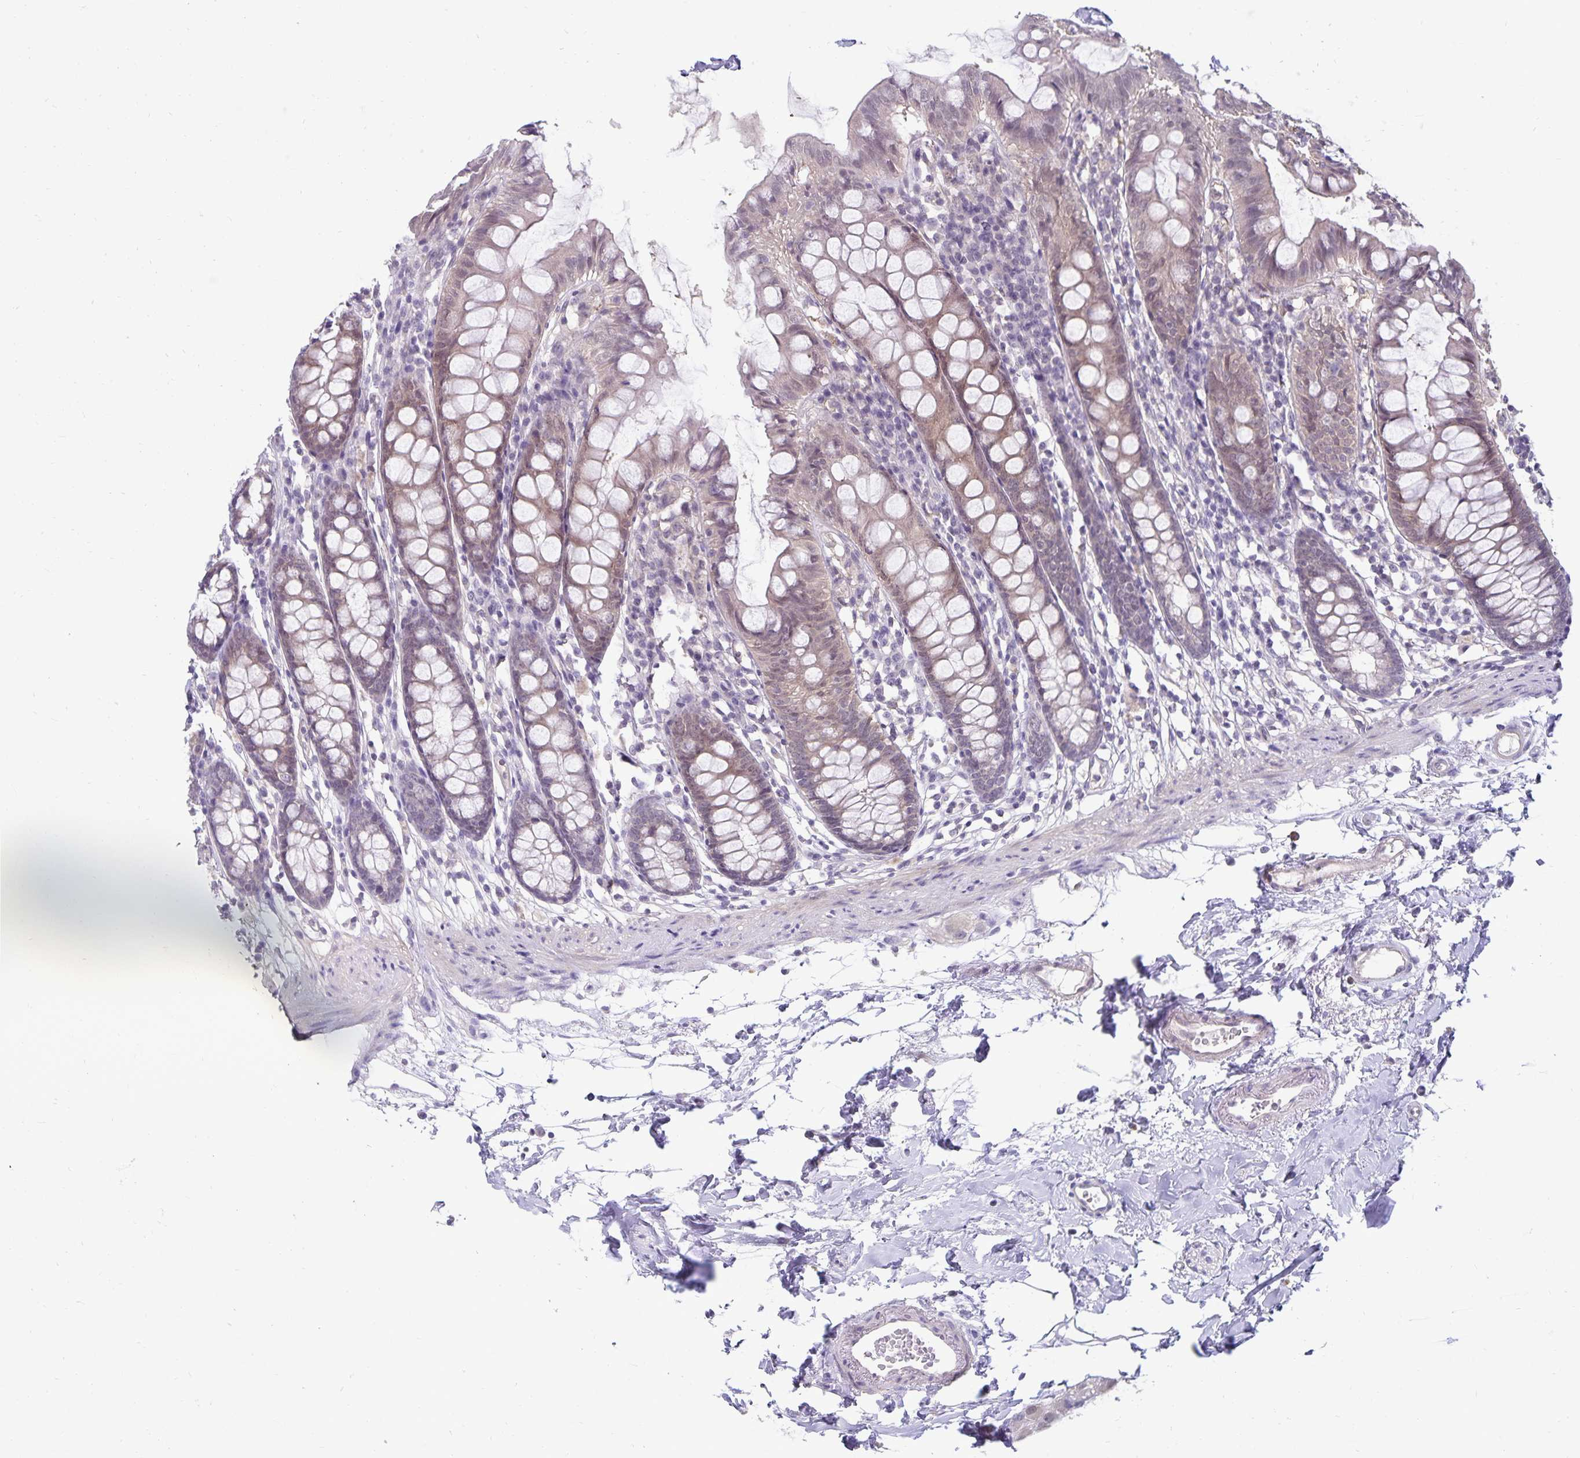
{"staining": {"intensity": "negative", "quantity": "none", "location": "none"}, "tissue": "colon", "cell_type": "Endothelial cells", "image_type": "normal", "snomed": [{"axis": "morphology", "description": "Normal tissue, NOS"}, {"axis": "topography", "description": "Colon"}], "caption": "An immunohistochemistry (IHC) photomicrograph of unremarkable colon is shown. There is no staining in endothelial cells of colon.", "gene": "CDKN2B", "patient": {"sex": "female", "age": 84}}